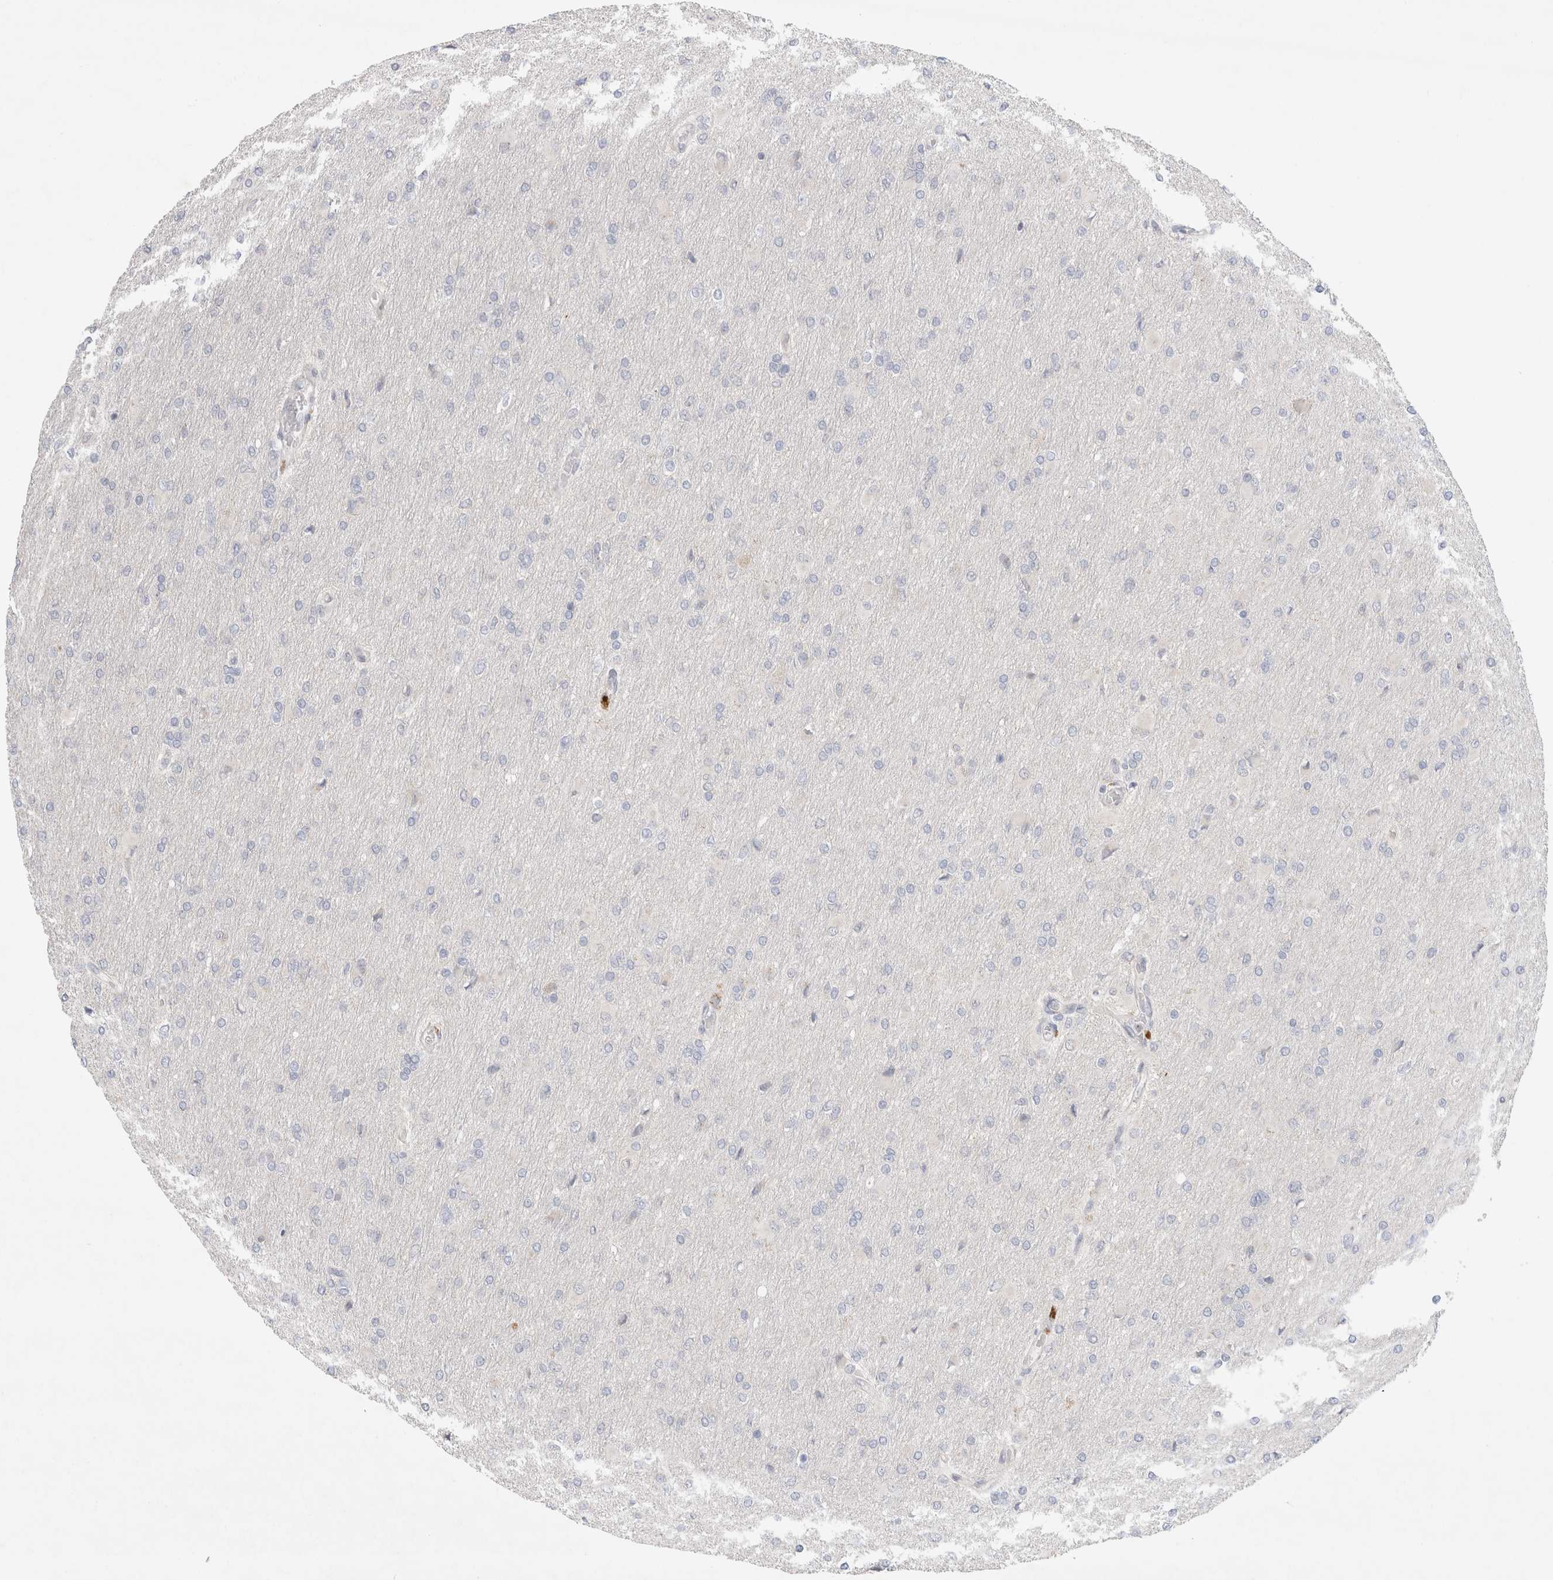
{"staining": {"intensity": "negative", "quantity": "none", "location": "none"}, "tissue": "glioma", "cell_type": "Tumor cells", "image_type": "cancer", "snomed": [{"axis": "morphology", "description": "Glioma, malignant, High grade"}, {"axis": "topography", "description": "Cerebral cortex"}], "caption": "DAB immunohistochemical staining of malignant high-grade glioma shows no significant expression in tumor cells.", "gene": "BICD2", "patient": {"sex": "female", "age": 36}}